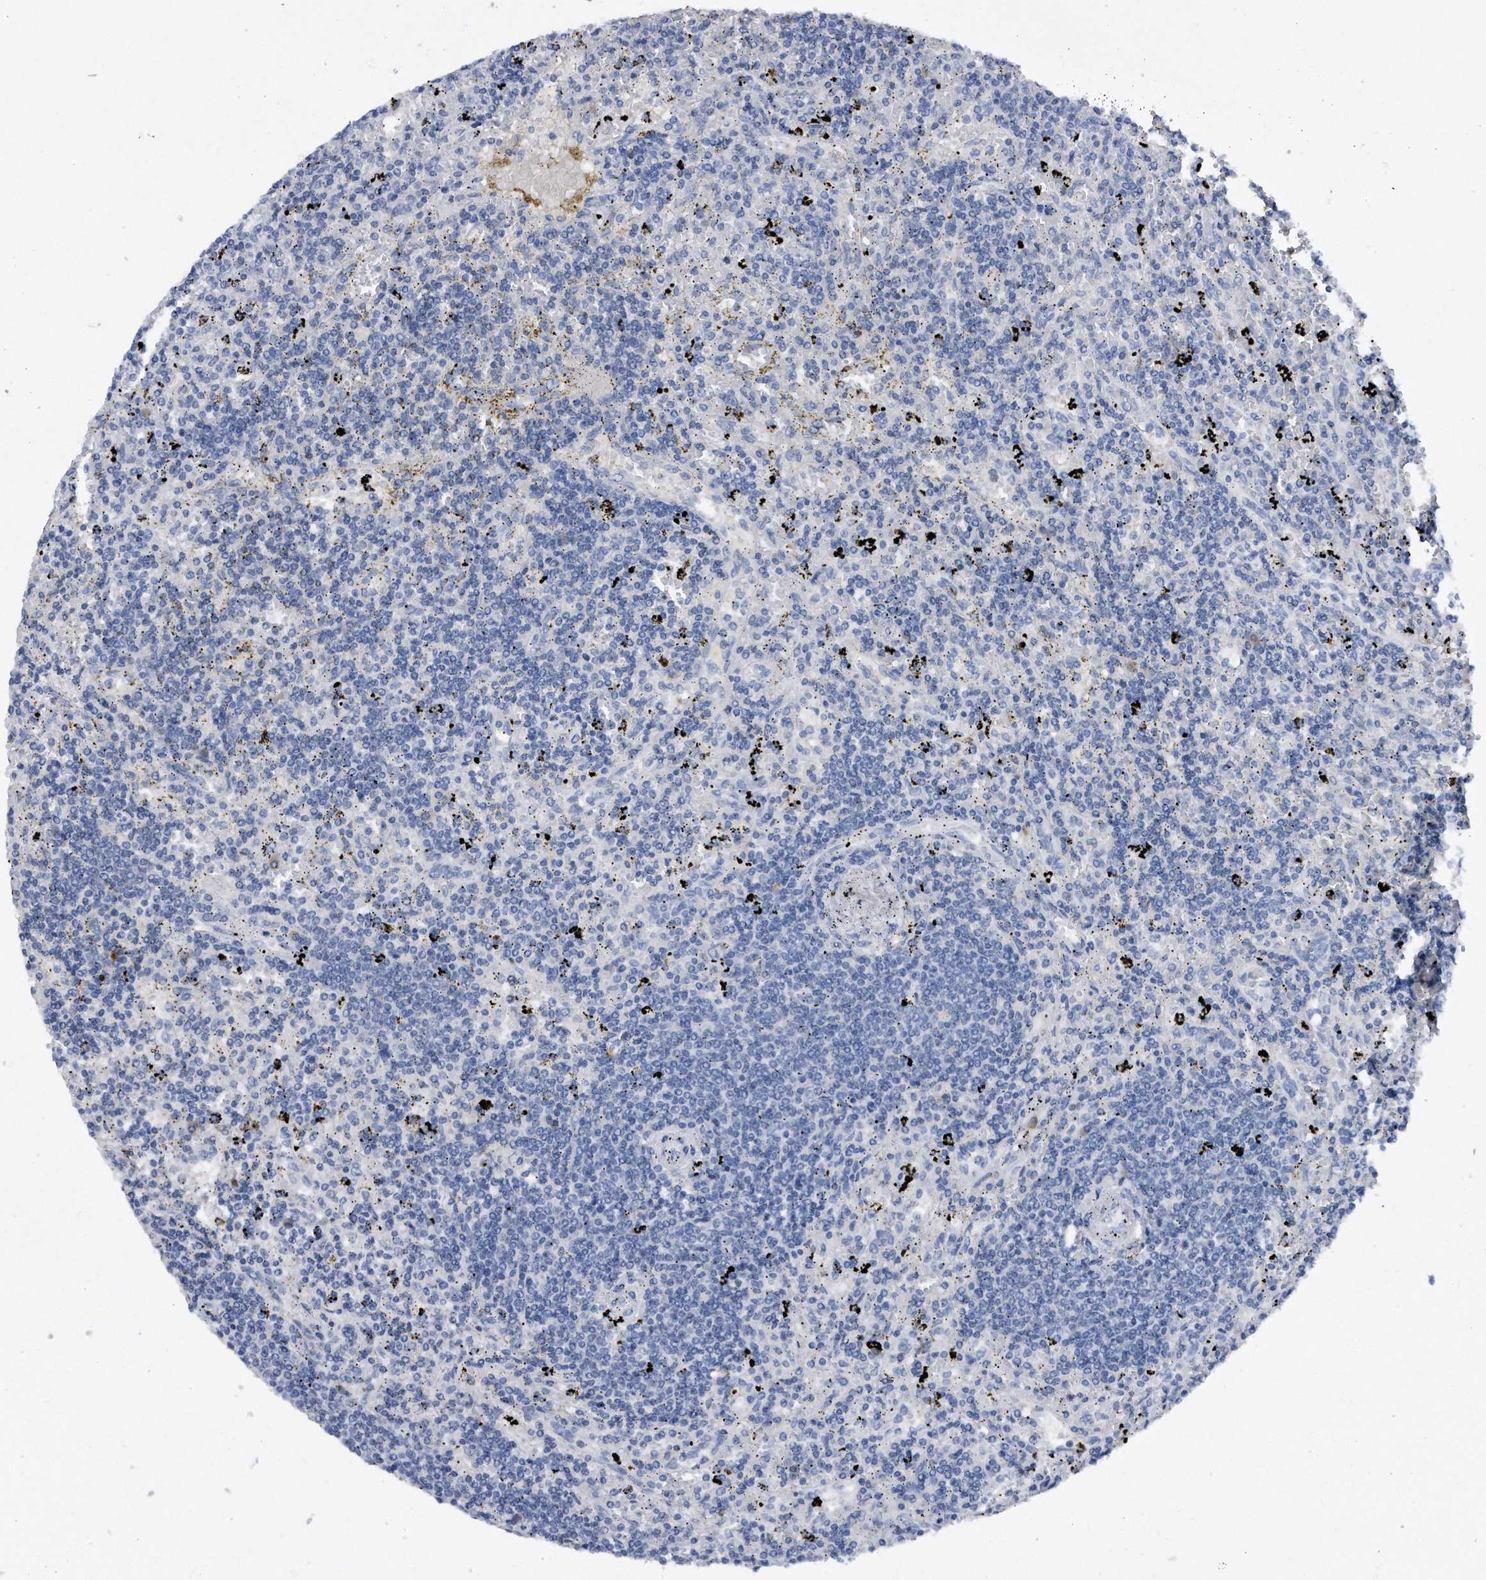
{"staining": {"intensity": "negative", "quantity": "none", "location": "none"}, "tissue": "lymphoma", "cell_type": "Tumor cells", "image_type": "cancer", "snomed": [{"axis": "morphology", "description": "Malignant lymphoma, non-Hodgkin's type, Low grade"}, {"axis": "topography", "description": "Spleen"}], "caption": "Tumor cells show no significant expression in low-grade malignant lymphoma, non-Hodgkin's type. The staining is performed using DAB brown chromogen with nuclei counter-stained in using hematoxylin.", "gene": "ASNS", "patient": {"sex": "male", "age": 76}}